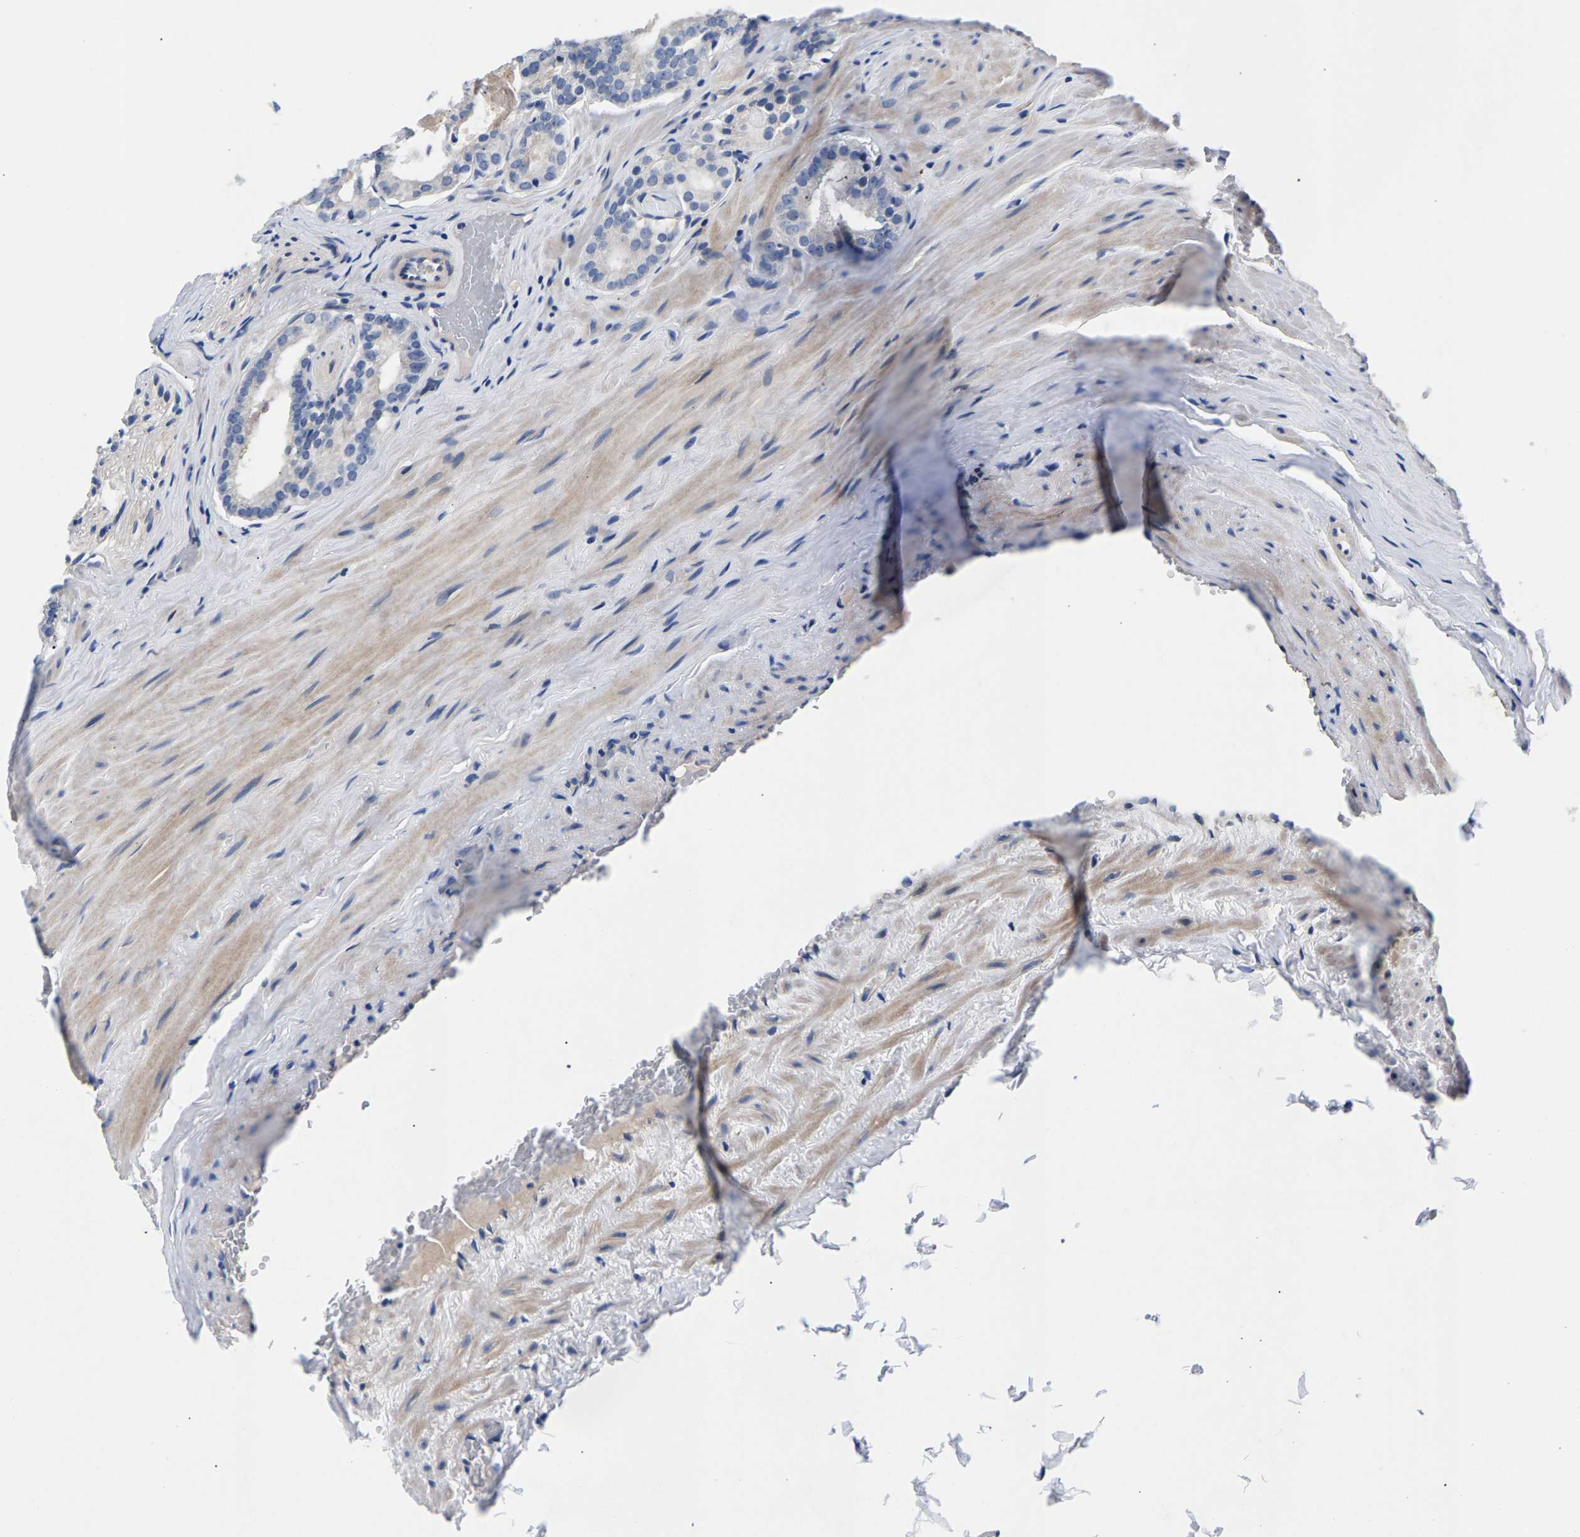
{"staining": {"intensity": "negative", "quantity": "none", "location": "none"}, "tissue": "prostate cancer", "cell_type": "Tumor cells", "image_type": "cancer", "snomed": [{"axis": "morphology", "description": "Adenocarcinoma, Low grade"}, {"axis": "topography", "description": "Prostate"}], "caption": "Histopathology image shows no significant protein expression in tumor cells of prostate low-grade adenocarcinoma.", "gene": "P2RY4", "patient": {"sex": "male", "age": 59}}